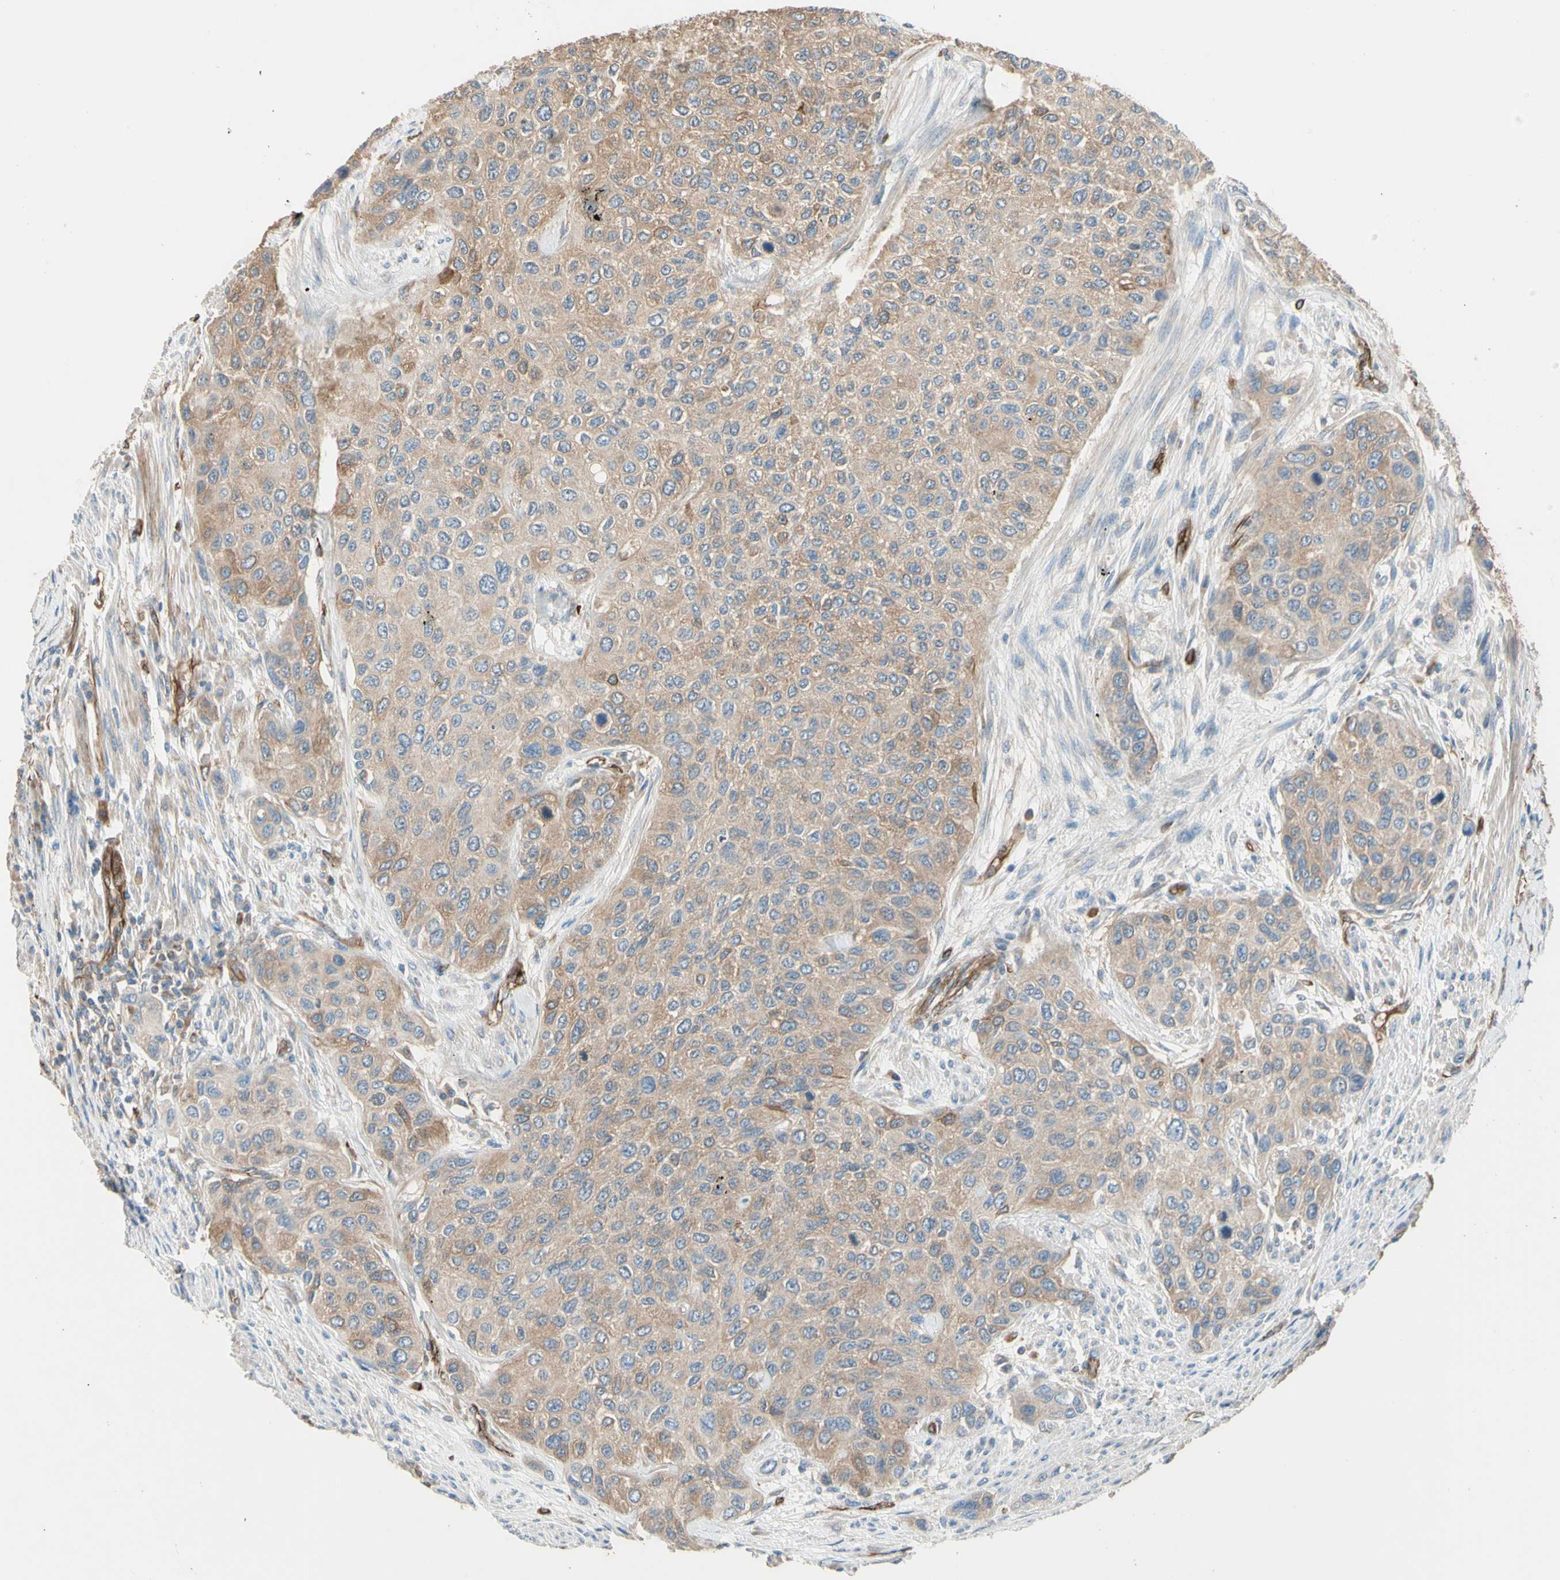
{"staining": {"intensity": "weak", "quantity": ">75%", "location": "cytoplasmic/membranous"}, "tissue": "urothelial cancer", "cell_type": "Tumor cells", "image_type": "cancer", "snomed": [{"axis": "morphology", "description": "Urothelial carcinoma, High grade"}, {"axis": "topography", "description": "Urinary bladder"}], "caption": "About >75% of tumor cells in human urothelial carcinoma (high-grade) show weak cytoplasmic/membranous protein expression as visualized by brown immunohistochemical staining.", "gene": "TRAF2", "patient": {"sex": "female", "age": 56}}